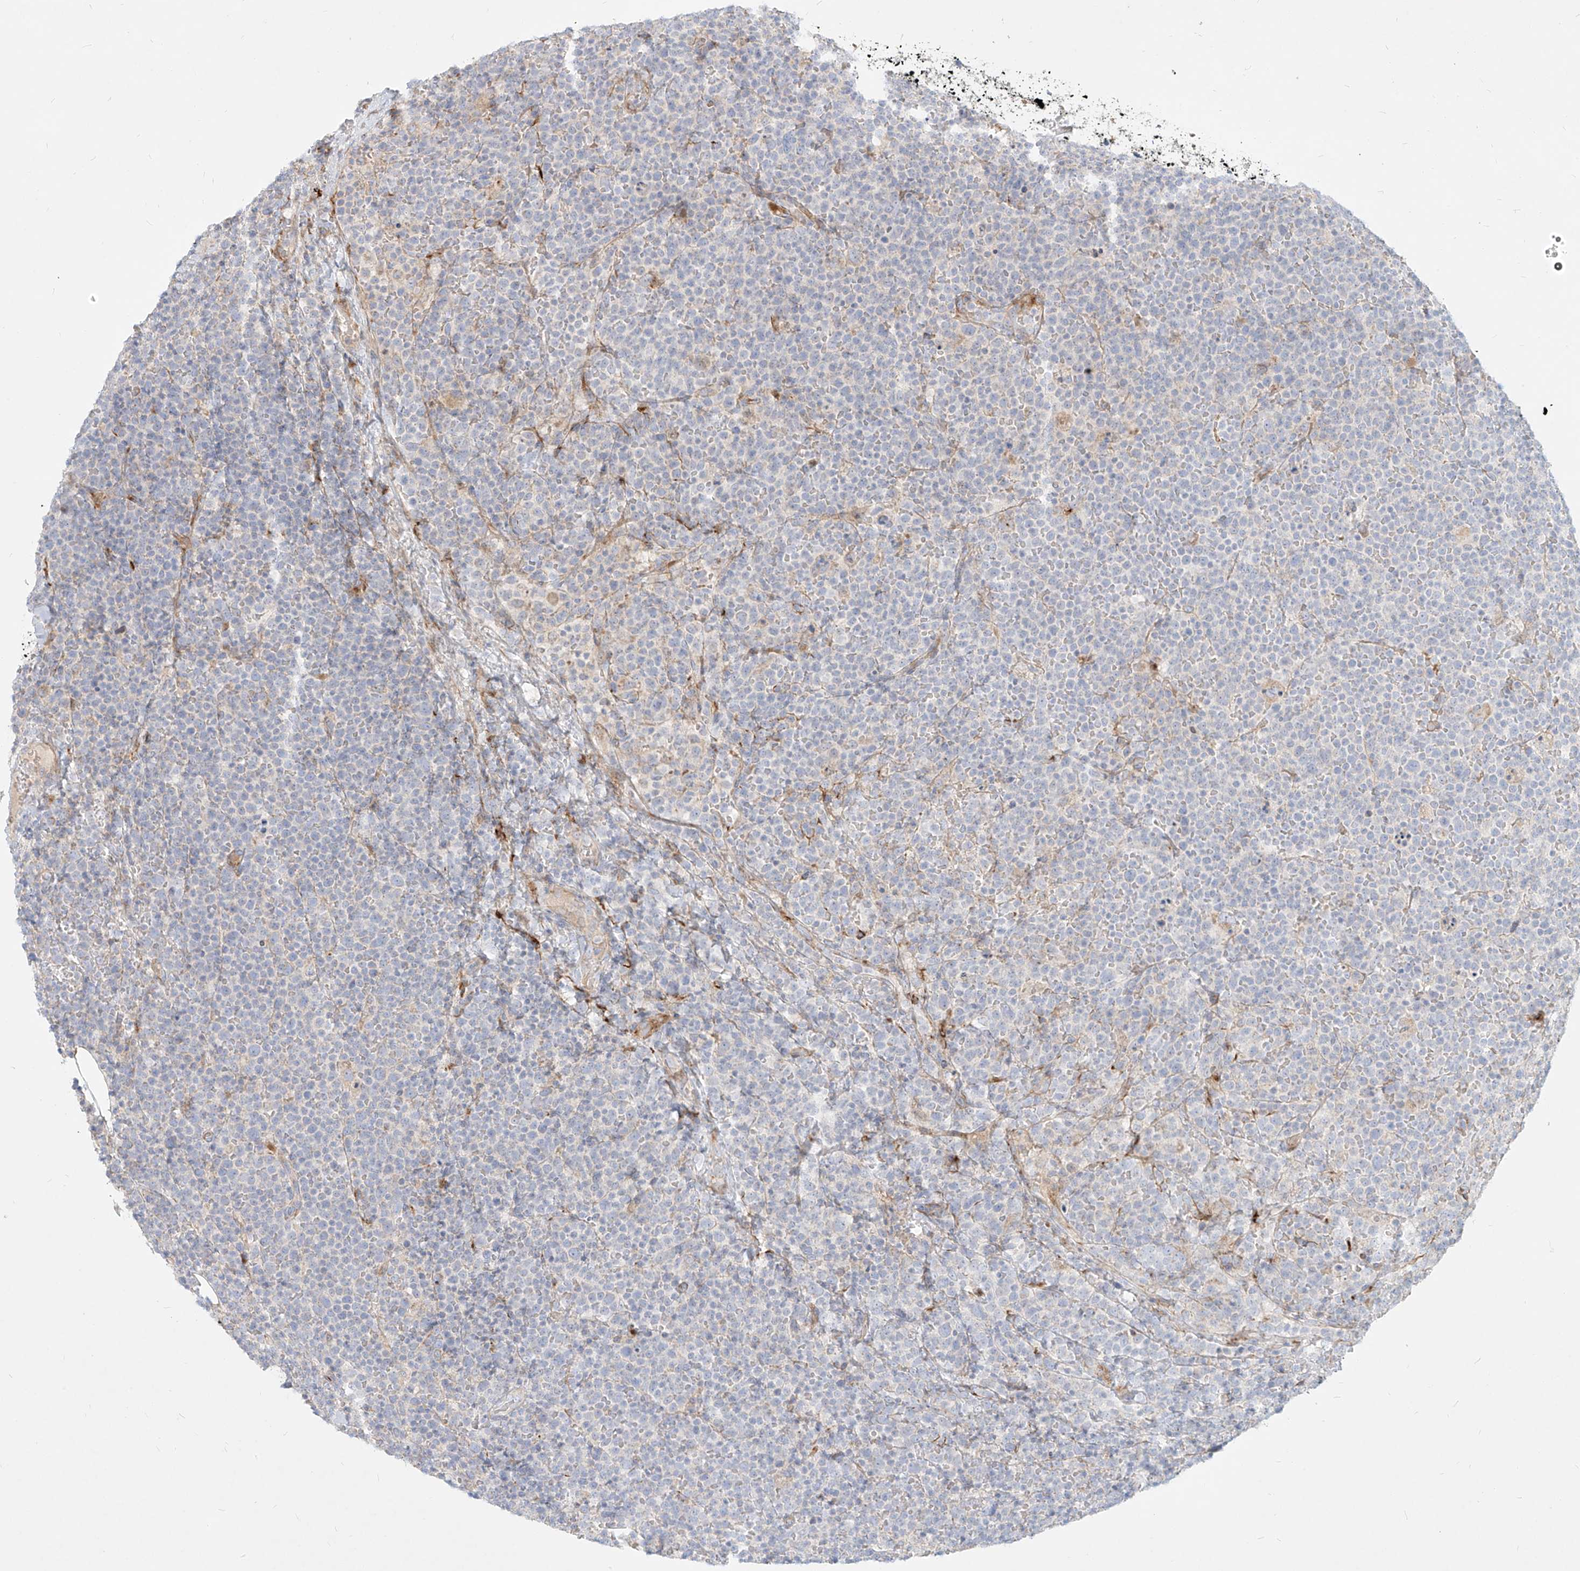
{"staining": {"intensity": "negative", "quantity": "none", "location": "none"}, "tissue": "lymphoma", "cell_type": "Tumor cells", "image_type": "cancer", "snomed": [{"axis": "morphology", "description": "Malignant lymphoma, non-Hodgkin's type, High grade"}, {"axis": "topography", "description": "Lymph node"}], "caption": "This micrograph is of high-grade malignant lymphoma, non-Hodgkin's type stained with immunohistochemistry to label a protein in brown with the nuclei are counter-stained blue. There is no staining in tumor cells.", "gene": "MTX2", "patient": {"sex": "male", "age": 61}}